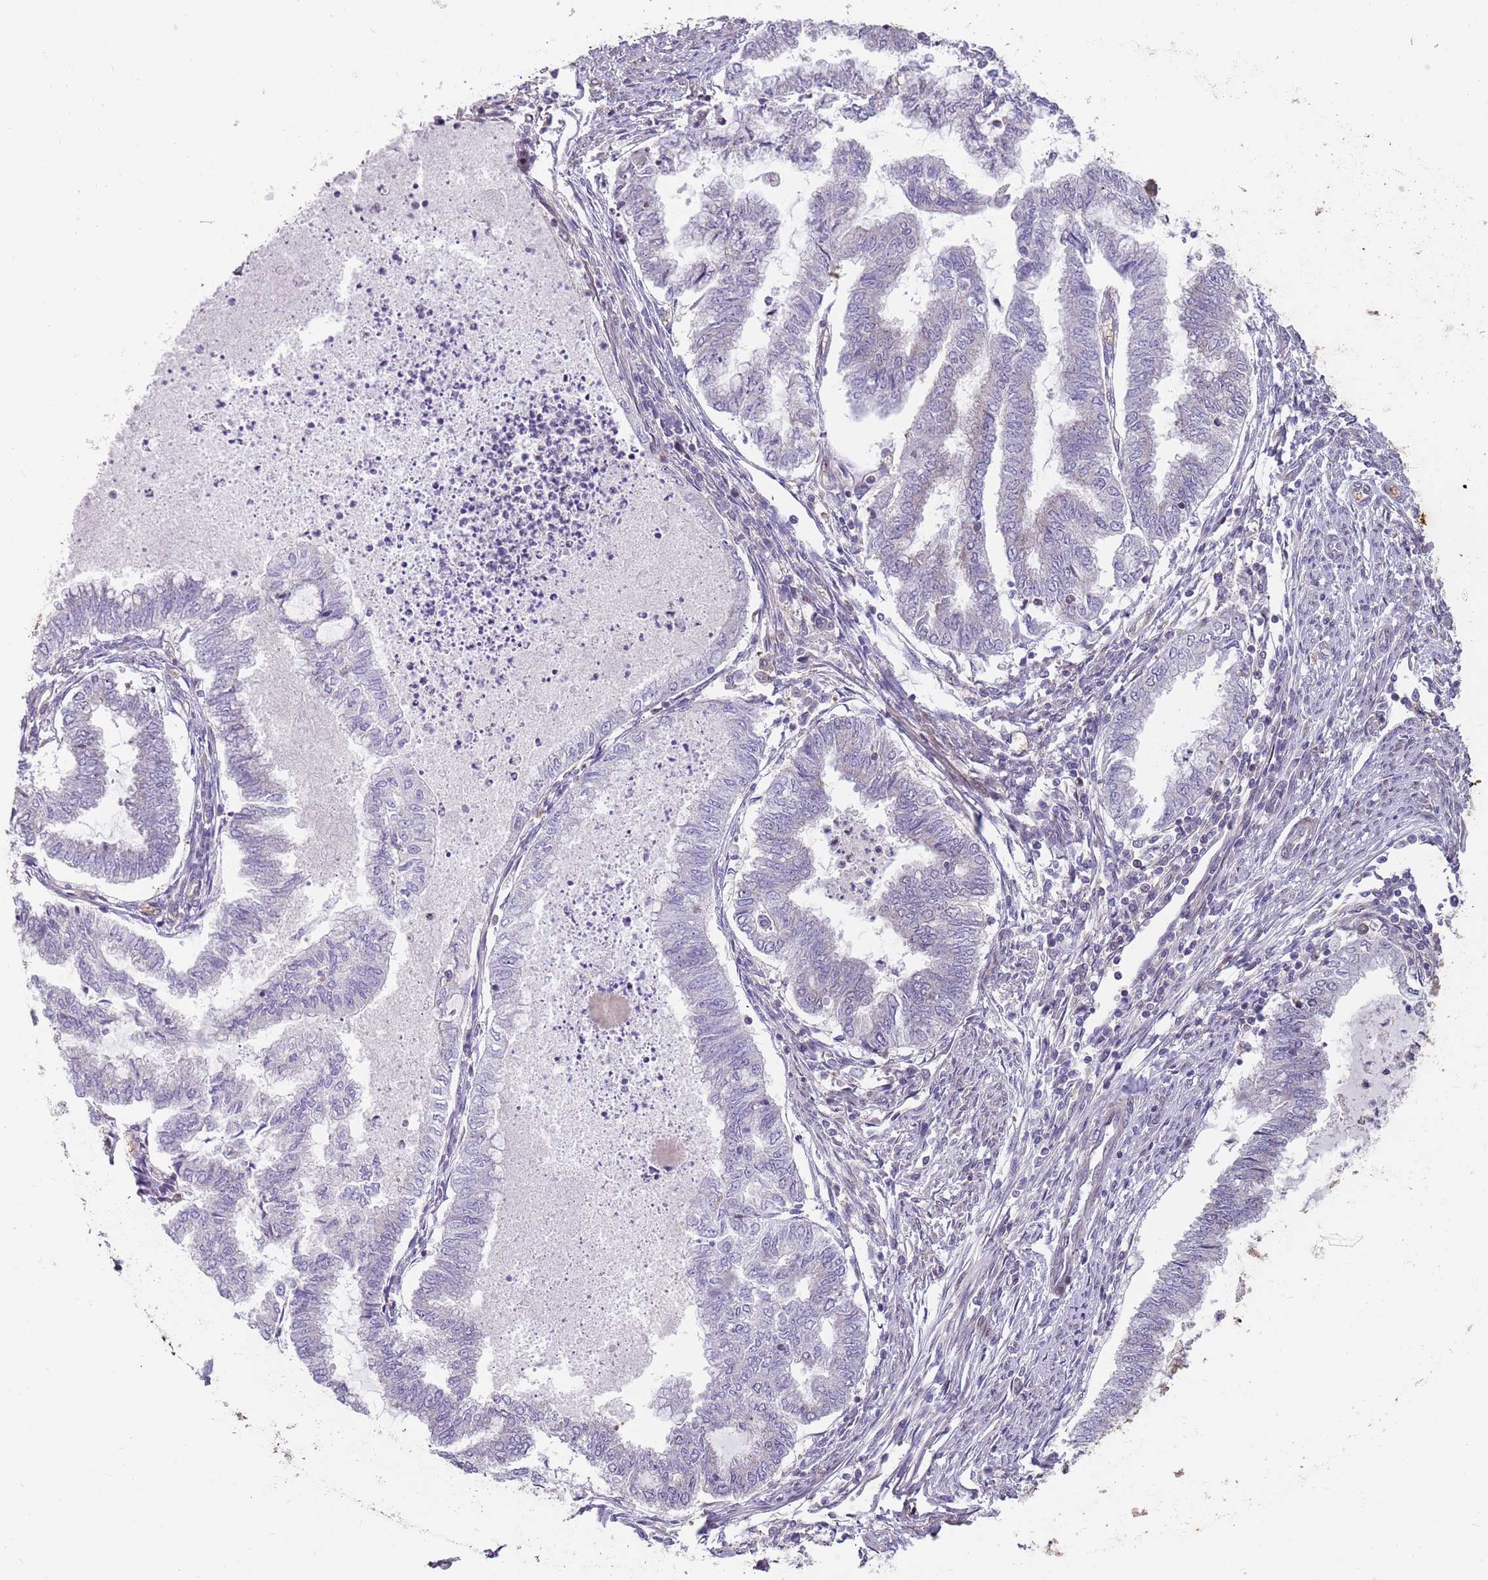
{"staining": {"intensity": "negative", "quantity": "none", "location": "none"}, "tissue": "endometrial cancer", "cell_type": "Tumor cells", "image_type": "cancer", "snomed": [{"axis": "morphology", "description": "Adenocarcinoma, NOS"}, {"axis": "topography", "description": "Endometrium"}], "caption": "Tumor cells show no significant positivity in endometrial adenocarcinoma.", "gene": "GGA1", "patient": {"sex": "female", "age": 79}}